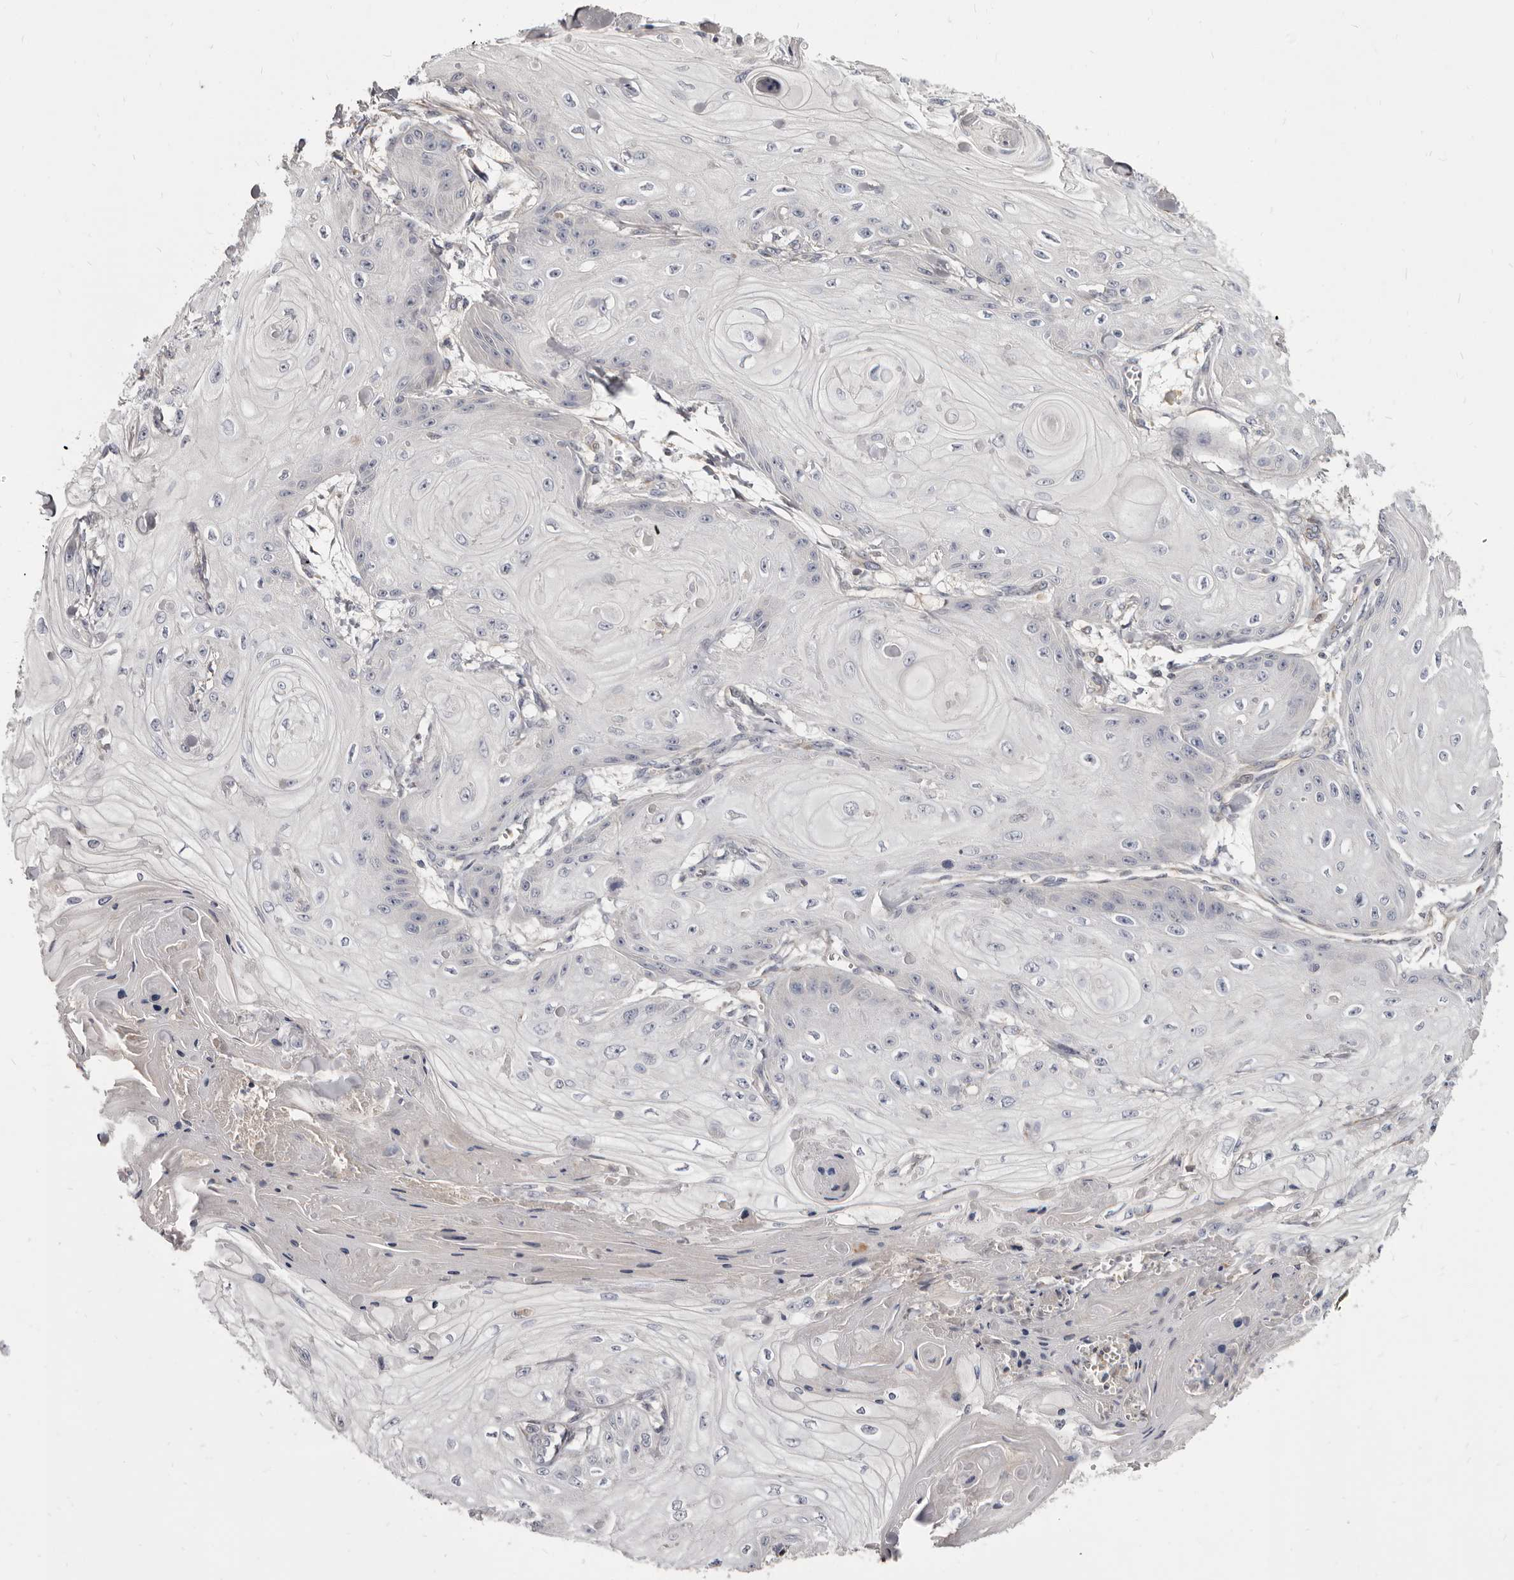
{"staining": {"intensity": "negative", "quantity": "none", "location": "none"}, "tissue": "skin cancer", "cell_type": "Tumor cells", "image_type": "cancer", "snomed": [{"axis": "morphology", "description": "Squamous cell carcinoma, NOS"}, {"axis": "topography", "description": "Skin"}], "caption": "DAB (3,3'-diaminobenzidine) immunohistochemical staining of human skin squamous cell carcinoma displays no significant positivity in tumor cells.", "gene": "FAS", "patient": {"sex": "male", "age": 74}}